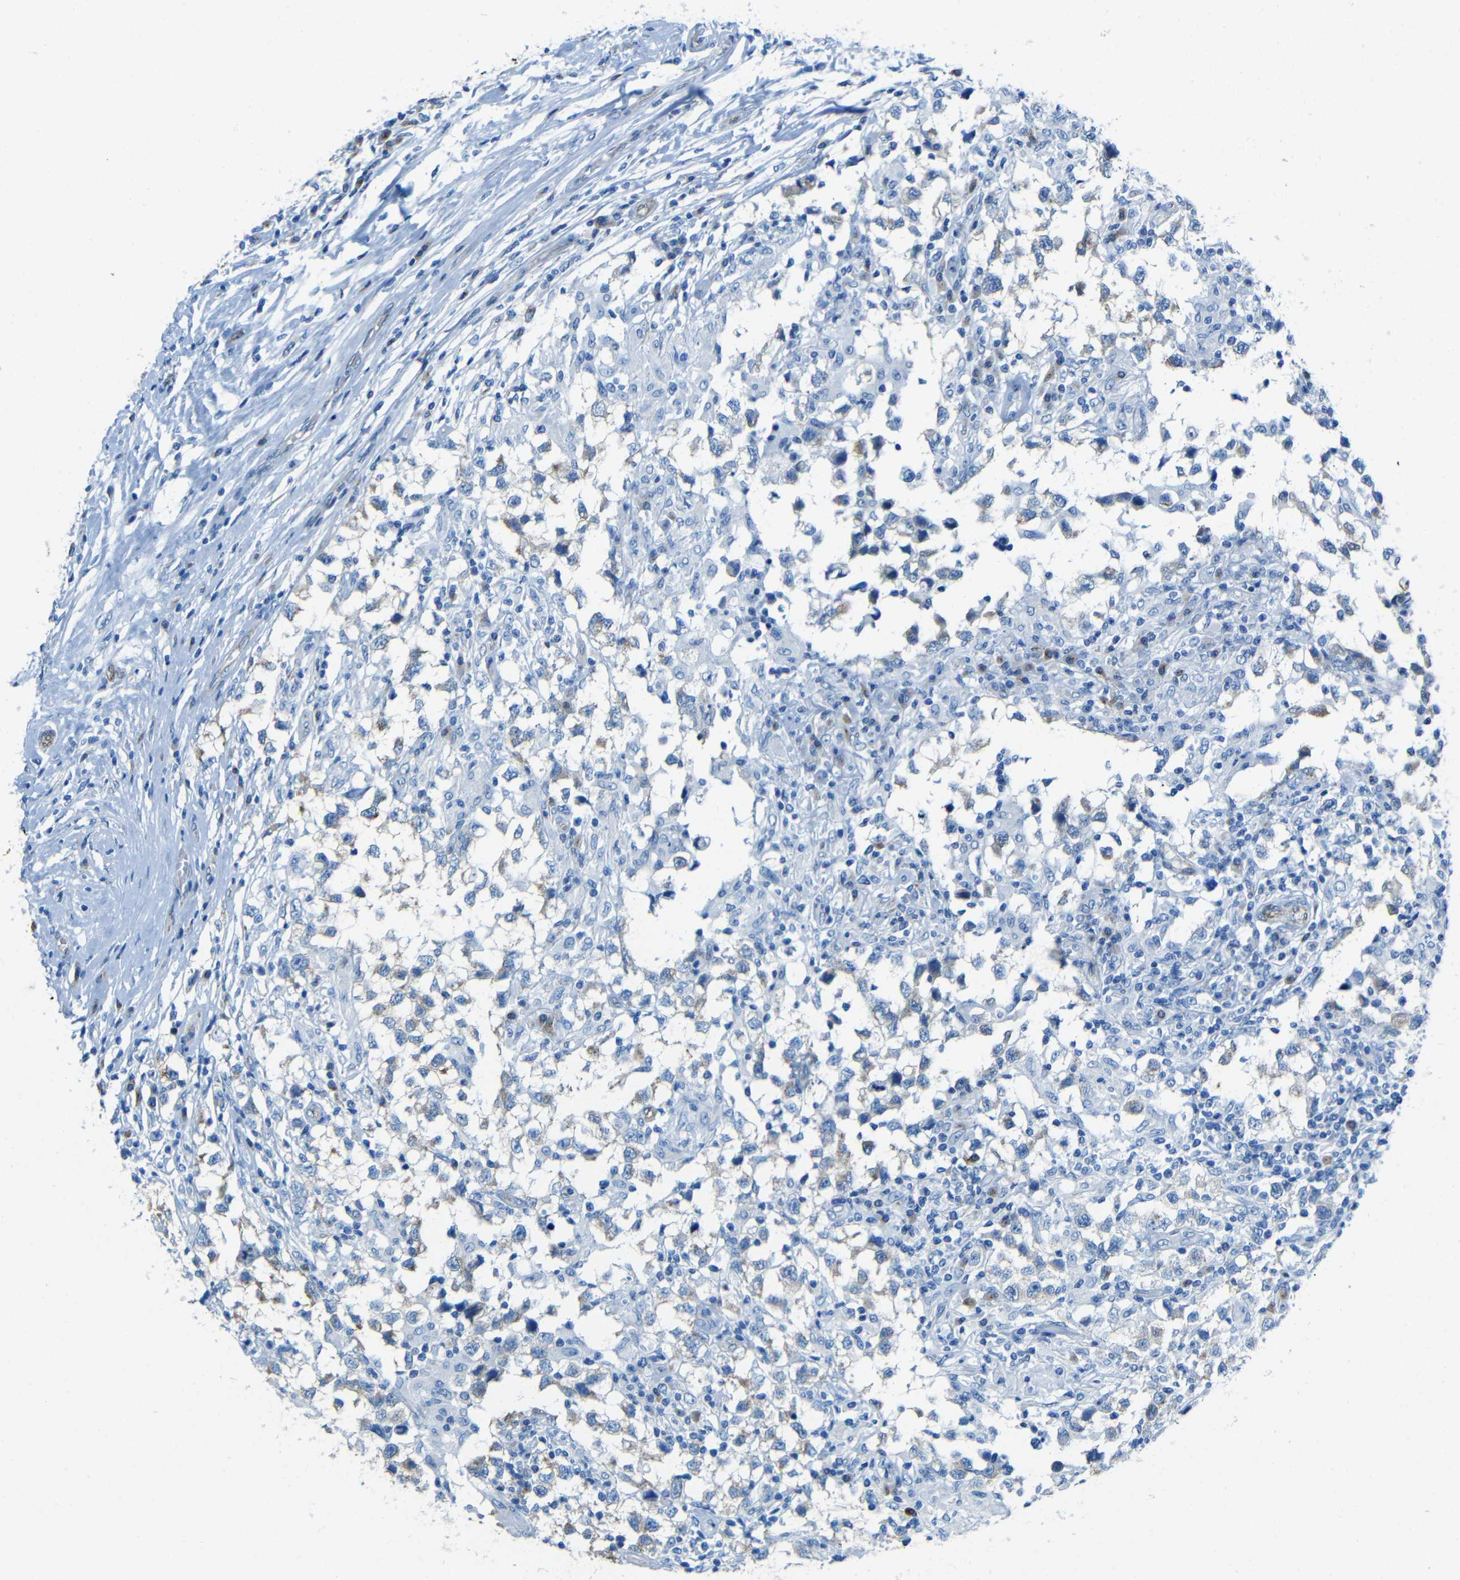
{"staining": {"intensity": "negative", "quantity": "none", "location": "none"}, "tissue": "testis cancer", "cell_type": "Tumor cells", "image_type": "cancer", "snomed": [{"axis": "morphology", "description": "Carcinoma, Embryonal, NOS"}, {"axis": "topography", "description": "Testis"}], "caption": "High magnification brightfield microscopy of testis cancer (embryonal carcinoma) stained with DAB (brown) and counterstained with hematoxylin (blue): tumor cells show no significant positivity.", "gene": "TUBB4B", "patient": {"sex": "male", "age": 21}}